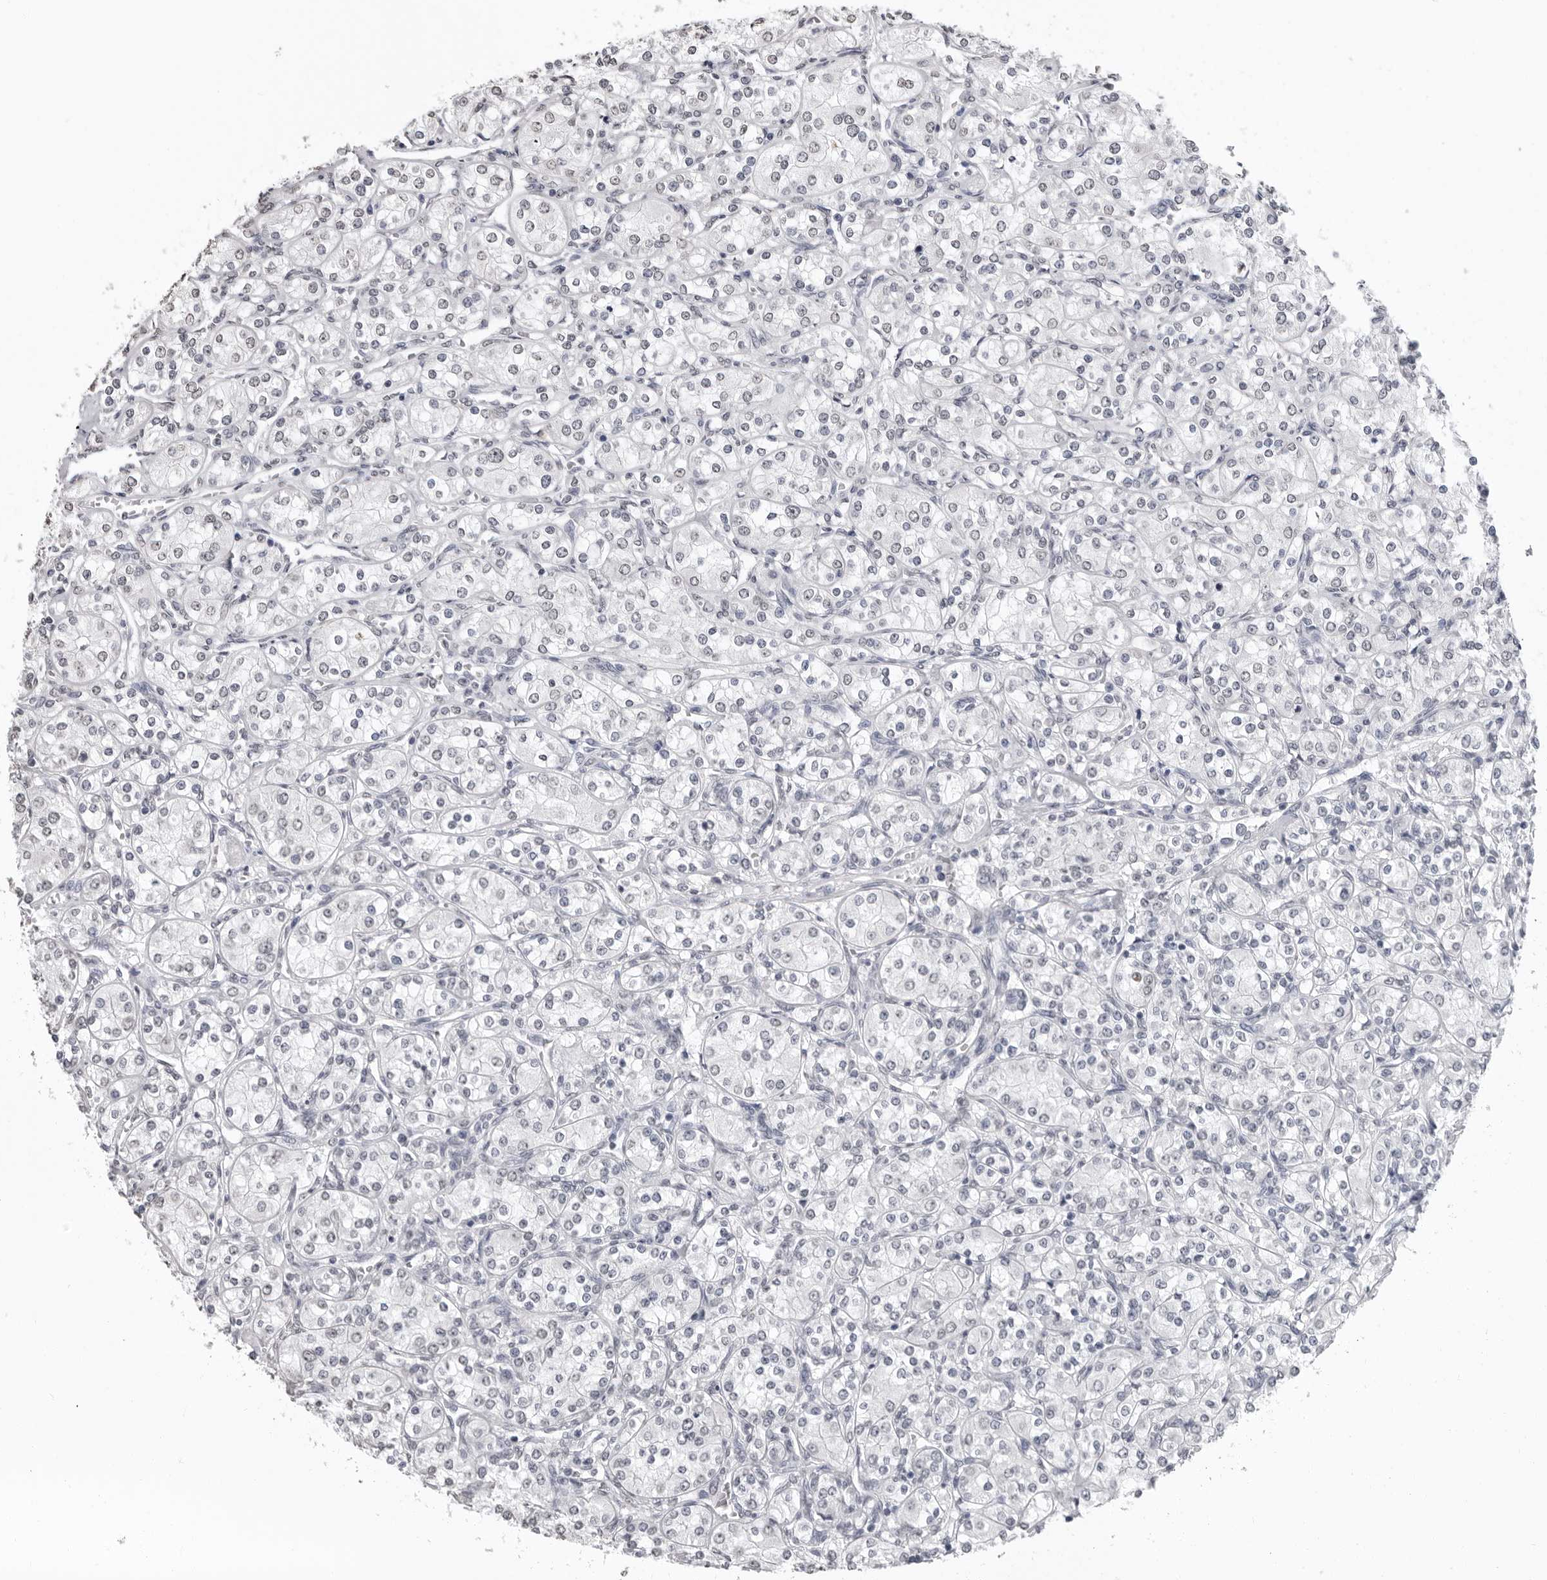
{"staining": {"intensity": "negative", "quantity": "none", "location": "none"}, "tissue": "renal cancer", "cell_type": "Tumor cells", "image_type": "cancer", "snomed": [{"axis": "morphology", "description": "Adenocarcinoma, NOS"}, {"axis": "topography", "description": "Kidney"}], "caption": "An IHC histopathology image of adenocarcinoma (renal) is shown. There is no staining in tumor cells of adenocarcinoma (renal). (Brightfield microscopy of DAB IHC at high magnification).", "gene": "HEPACAM", "patient": {"sex": "male", "age": 77}}